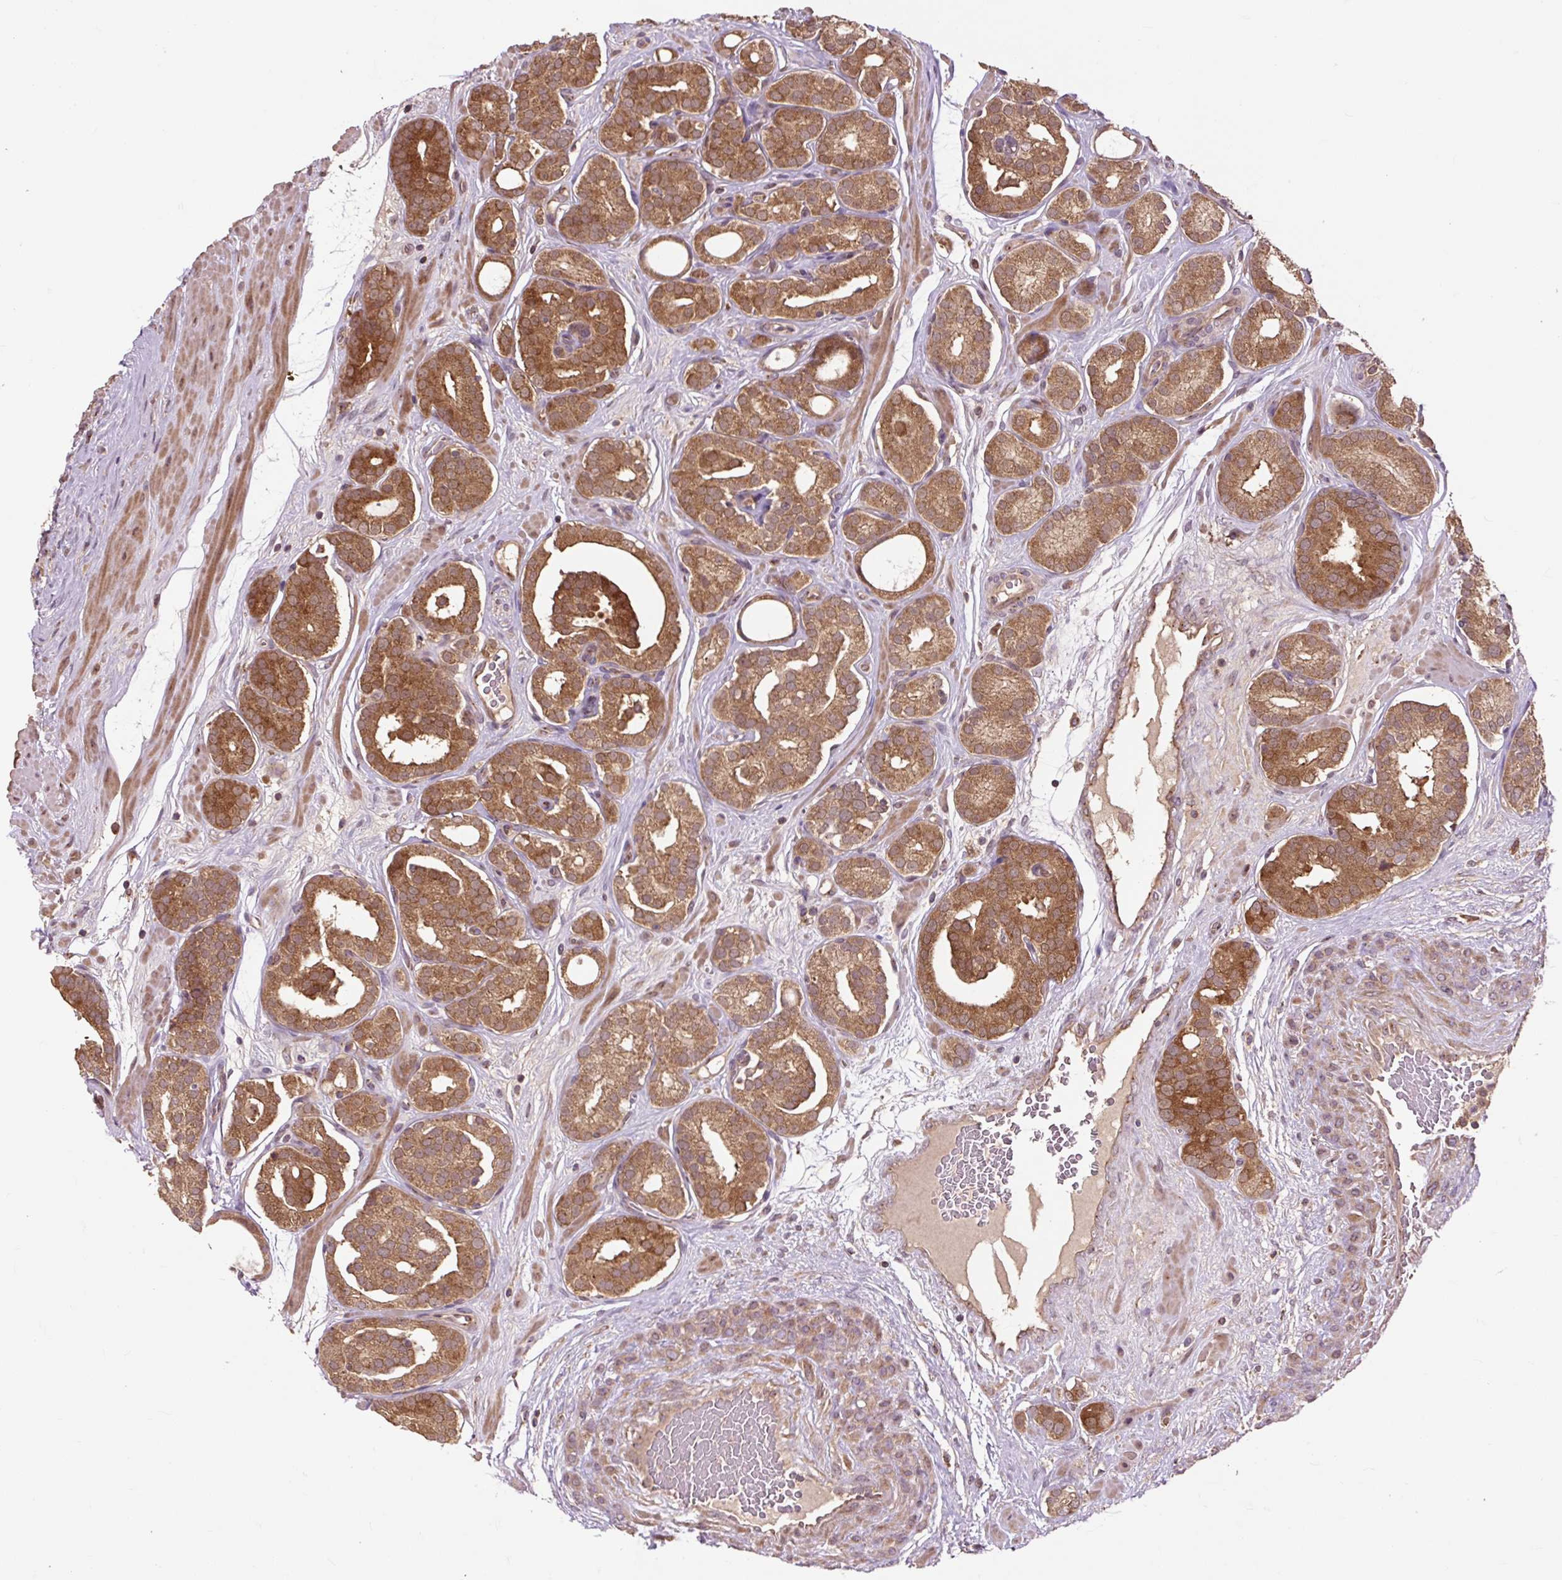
{"staining": {"intensity": "strong", "quantity": ">75%", "location": "cytoplasmic/membranous"}, "tissue": "prostate cancer", "cell_type": "Tumor cells", "image_type": "cancer", "snomed": [{"axis": "morphology", "description": "Adenocarcinoma, High grade"}, {"axis": "topography", "description": "Prostate"}], "caption": "Prostate adenocarcinoma (high-grade) stained with IHC displays strong cytoplasmic/membranous staining in about >75% of tumor cells.", "gene": "MMS19", "patient": {"sex": "male", "age": 66}}